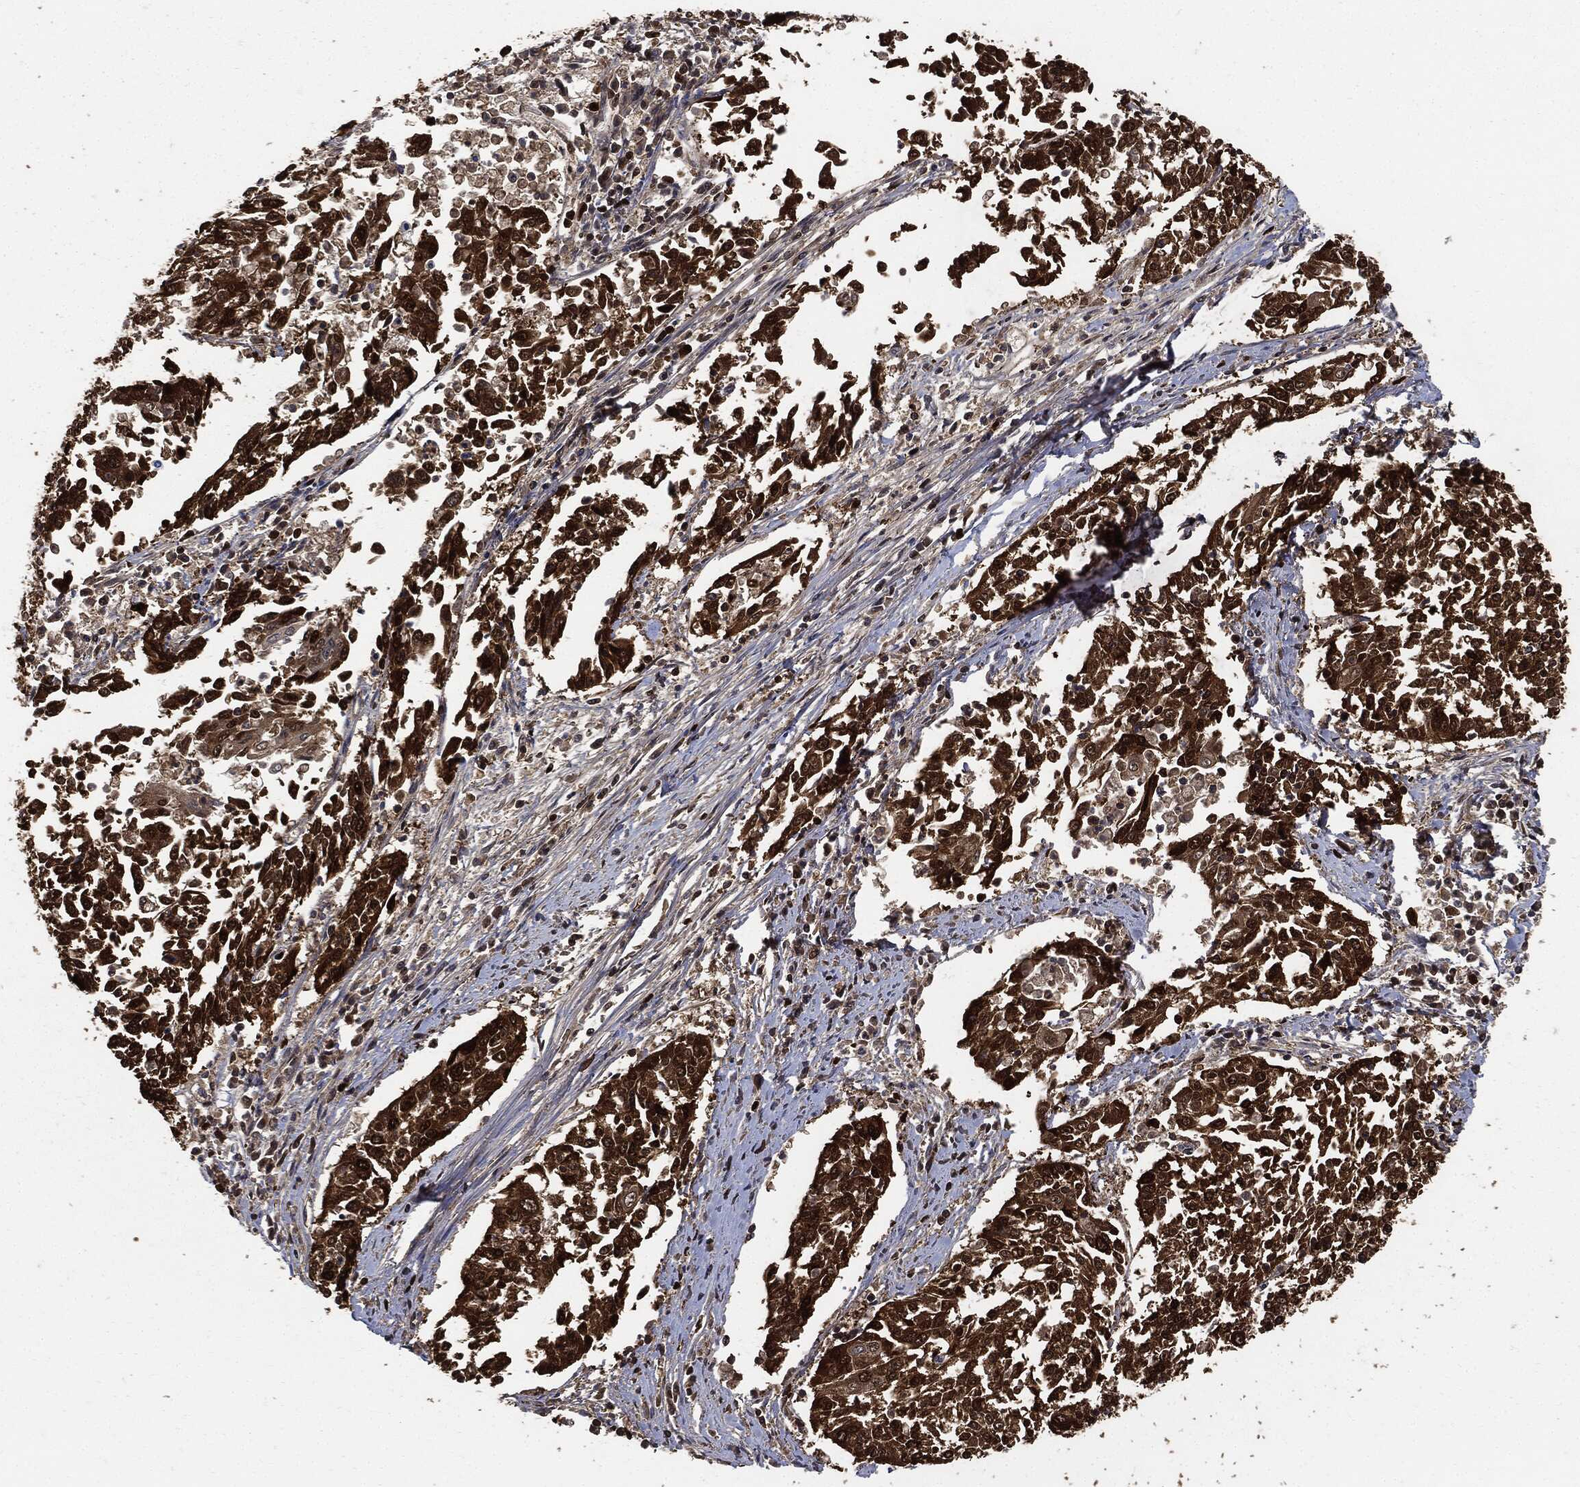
{"staining": {"intensity": "strong", "quantity": ">75%", "location": "cytoplasmic/membranous,nuclear"}, "tissue": "cervical cancer", "cell_type": "Tumor cells", "image_type": "cancer", "snomed": [{"axis": "morphology", "description": "Squamous cell carcinoma, NOS"}, {"axis": "topography", "description": "Cervix"}], "caption": "This image demonstrates cervical cancer stained with immunohistochemistry (IHC) to label a protein in brown. The cytoplasmic/membranous and nuclear of tumor cells show strong positivity for the protein. Nuclei are counter-stained blue.", "gene": "PCNA", "patient": {"sex": "female", "age": 41}}